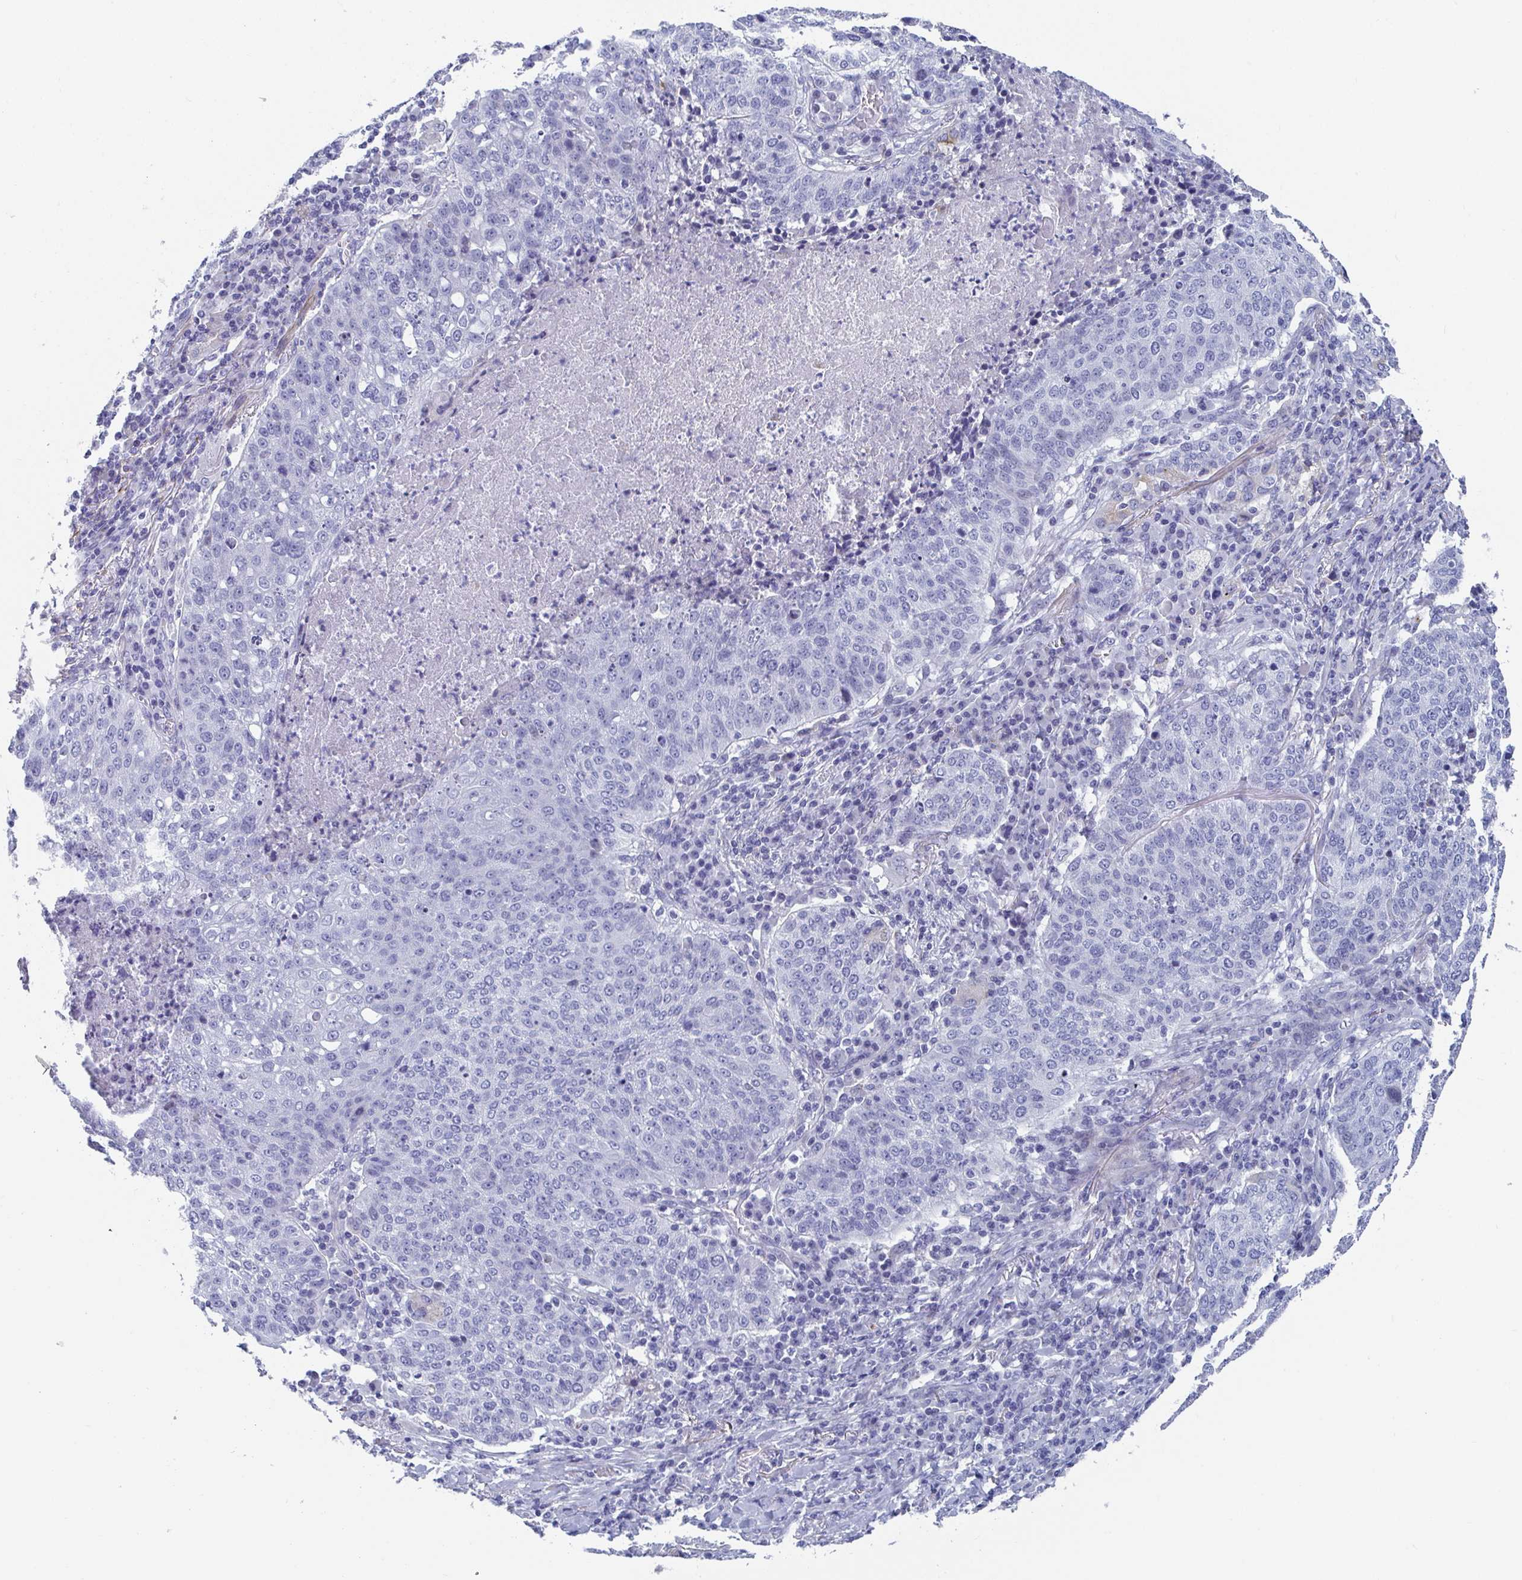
{"staining": {"intensity": "negative", "quantity": "none", "location": "none"}, "tissue": "lung cancer", "cell_type": "Tumor cells", "image_type": "cancer", "snomed": [{"axis": "morphology", "description": "Squamous cell carcinoma, NOS"}, {"axis": "topography", "description": "Lung"}], "caption": "Tumor cells are negative for brown protein staining in squamous cell carcinoma (lung). The staining was performed using DAB (3,3'-diaminobenzidine) to visualize the protein expression in brown, while the nuclei were stained in blue with hematoxylin (Magnification: 20x).", "gene": "ZFP82", "patient": {"sex": "male", "age": 63}}